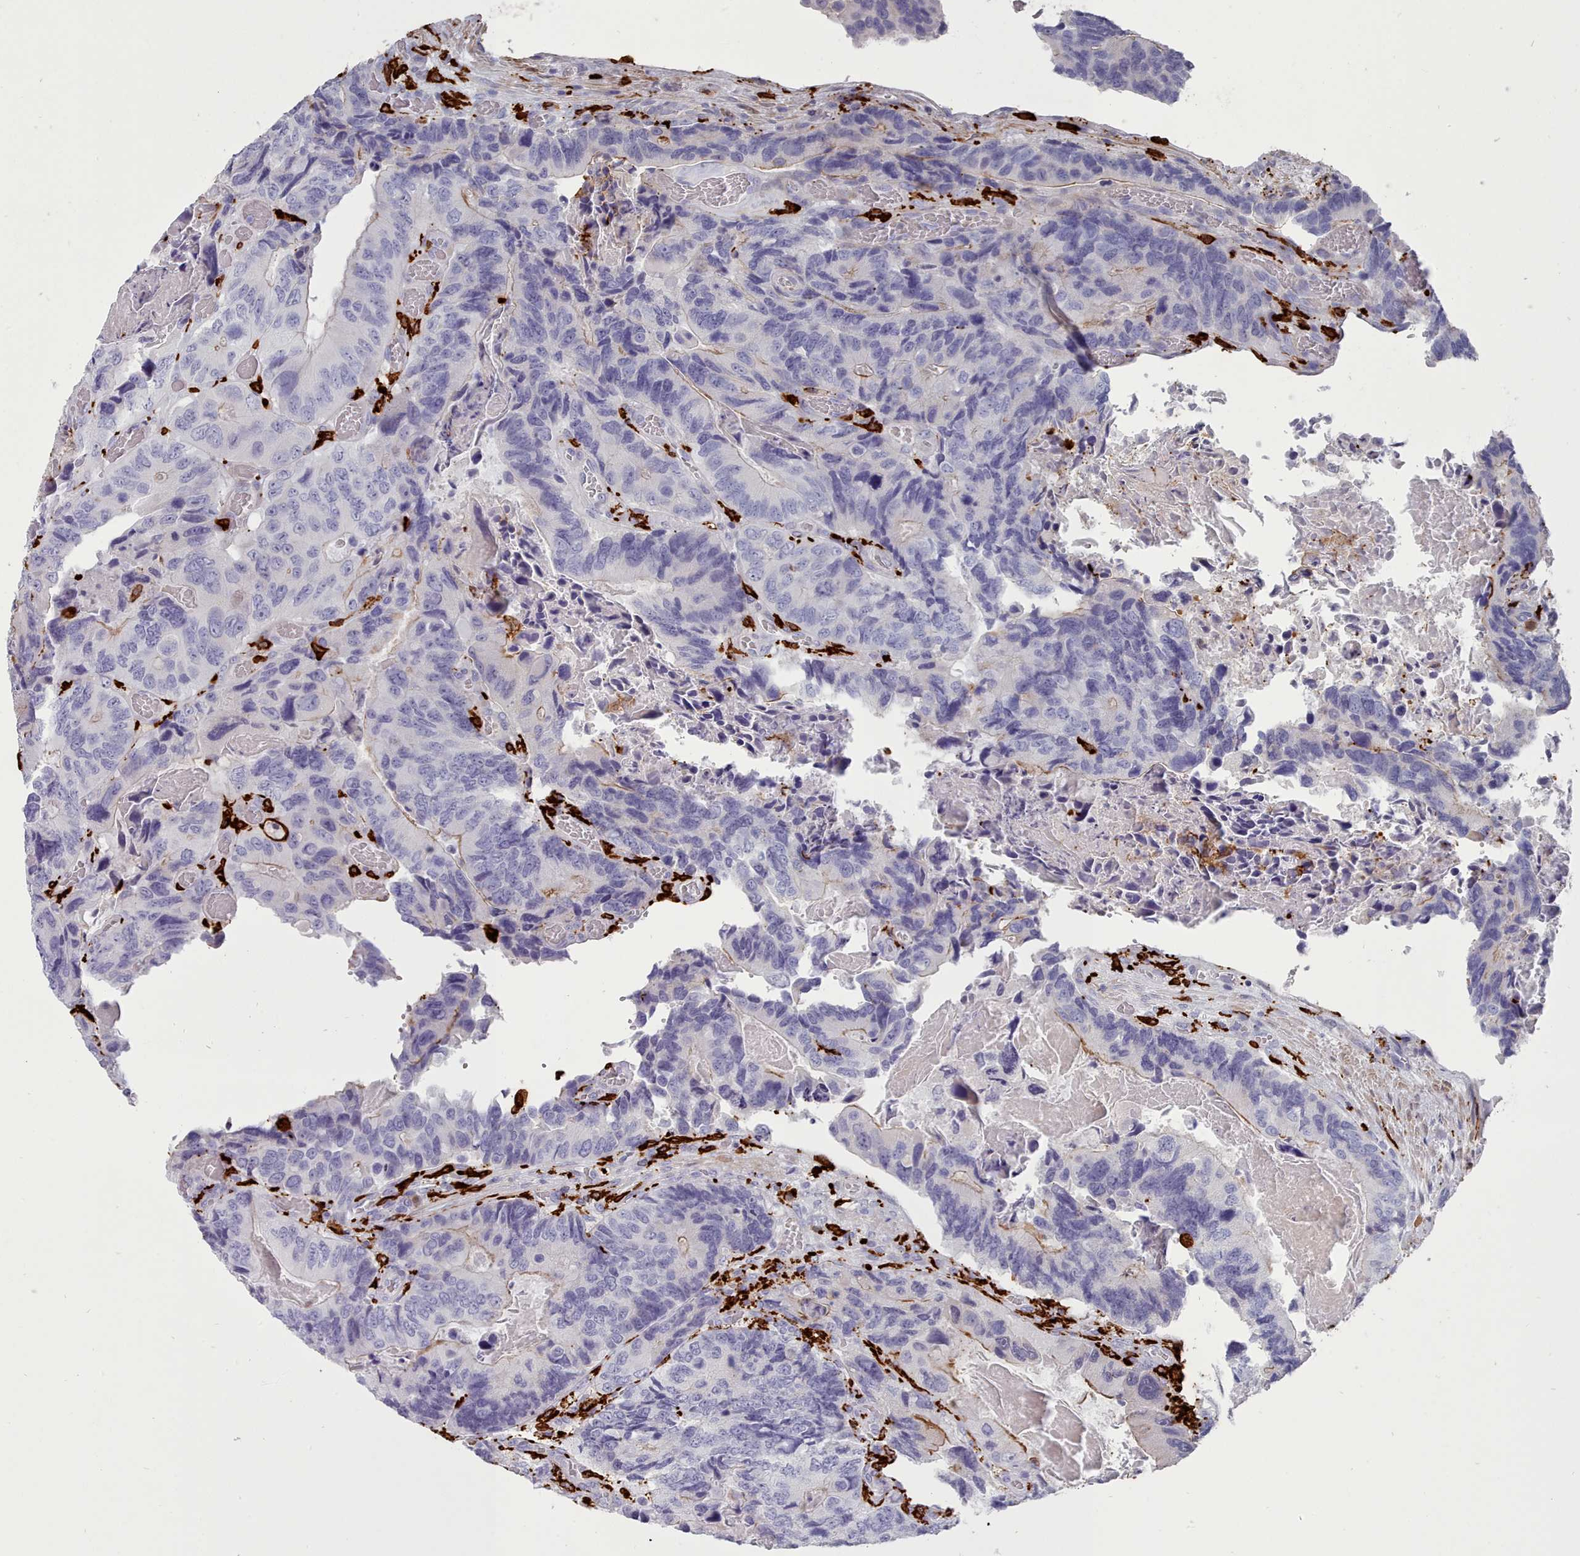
{"staining": {"intensity": "negative", "quantity": "none", "location": "none"}, "tissue": "colorectal cancer", "cell_type": "Tumor cells", "image_type": "cancer", "snomed": [{"axis": "morphology", "description": "Adenocarcinoma, NOS"}, {"axis": "topography", "description": "Colon"}], "caption": "Tumor cells show no significant positivity in colorectal adenocarcinoma.", "gene": "AIF1", "patient": {"sex": "male", "age": 84}}